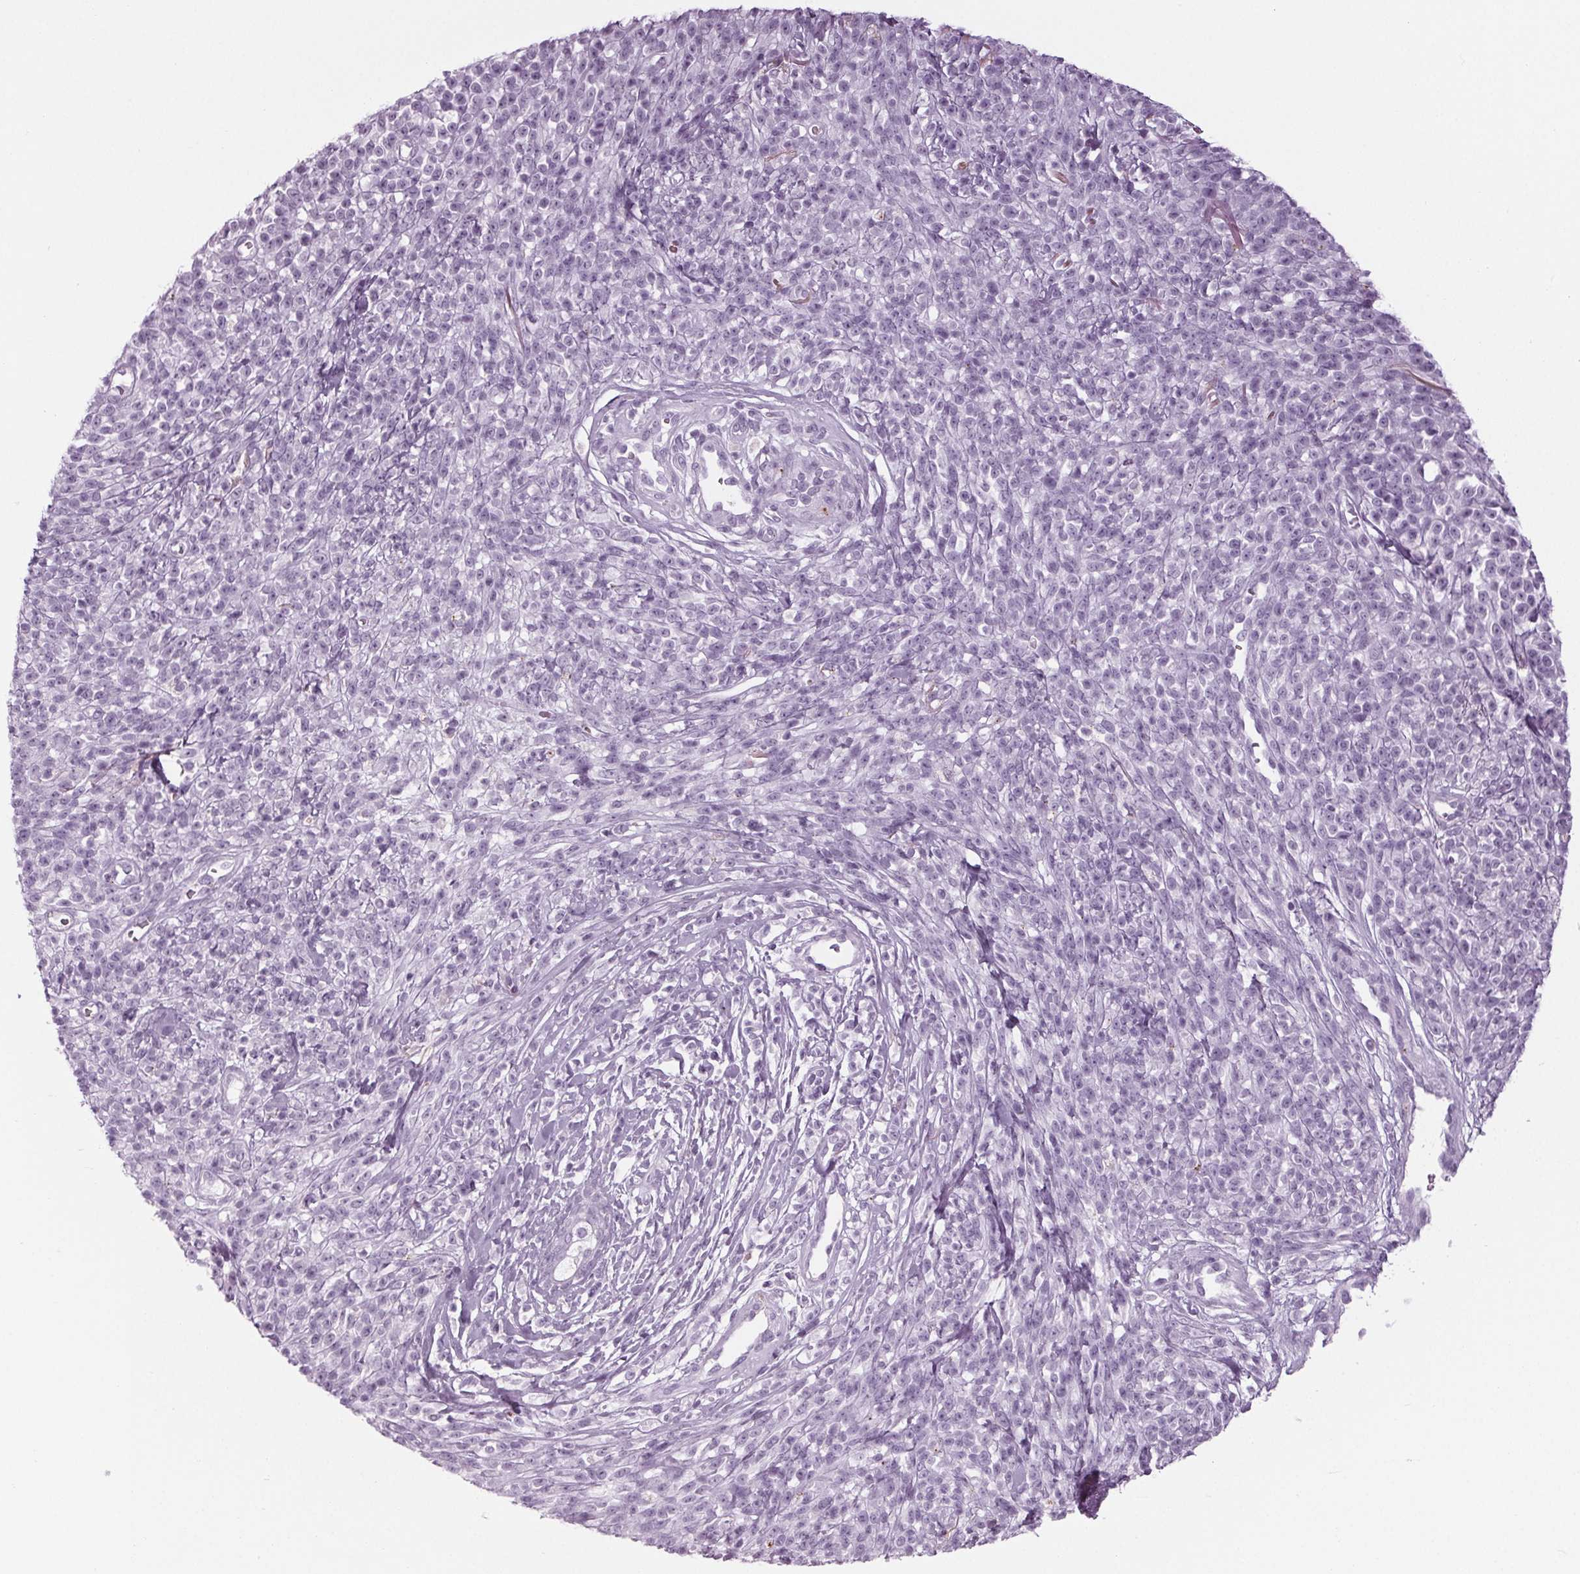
{"staining": {"intensity": "negative", "quantity": "none", "location": "none"}, "tissue": "melanoma", "cell_type": "Tumor cells", "image_type": "cancer", "snomed": [{"axis": "morphology", "description": "Malignant melanoma, NOS"}, {"axis": "topography", "description": "Skin"}, {"axis": "topography", "description": "Skin of trunk"}], "caption": "A photomicrograph of melanoma stained for a protein shows no brown staining in tumor cells. The staining was performed using DAB (3,3'-diaminobenzidine) to visualize the protein expression in brown, while the nuclei were stained in blue with hematoxylin (Magnification: 20x).", "gene": "CYP3A43", "patient": {"sex": "male", "age": 74}}